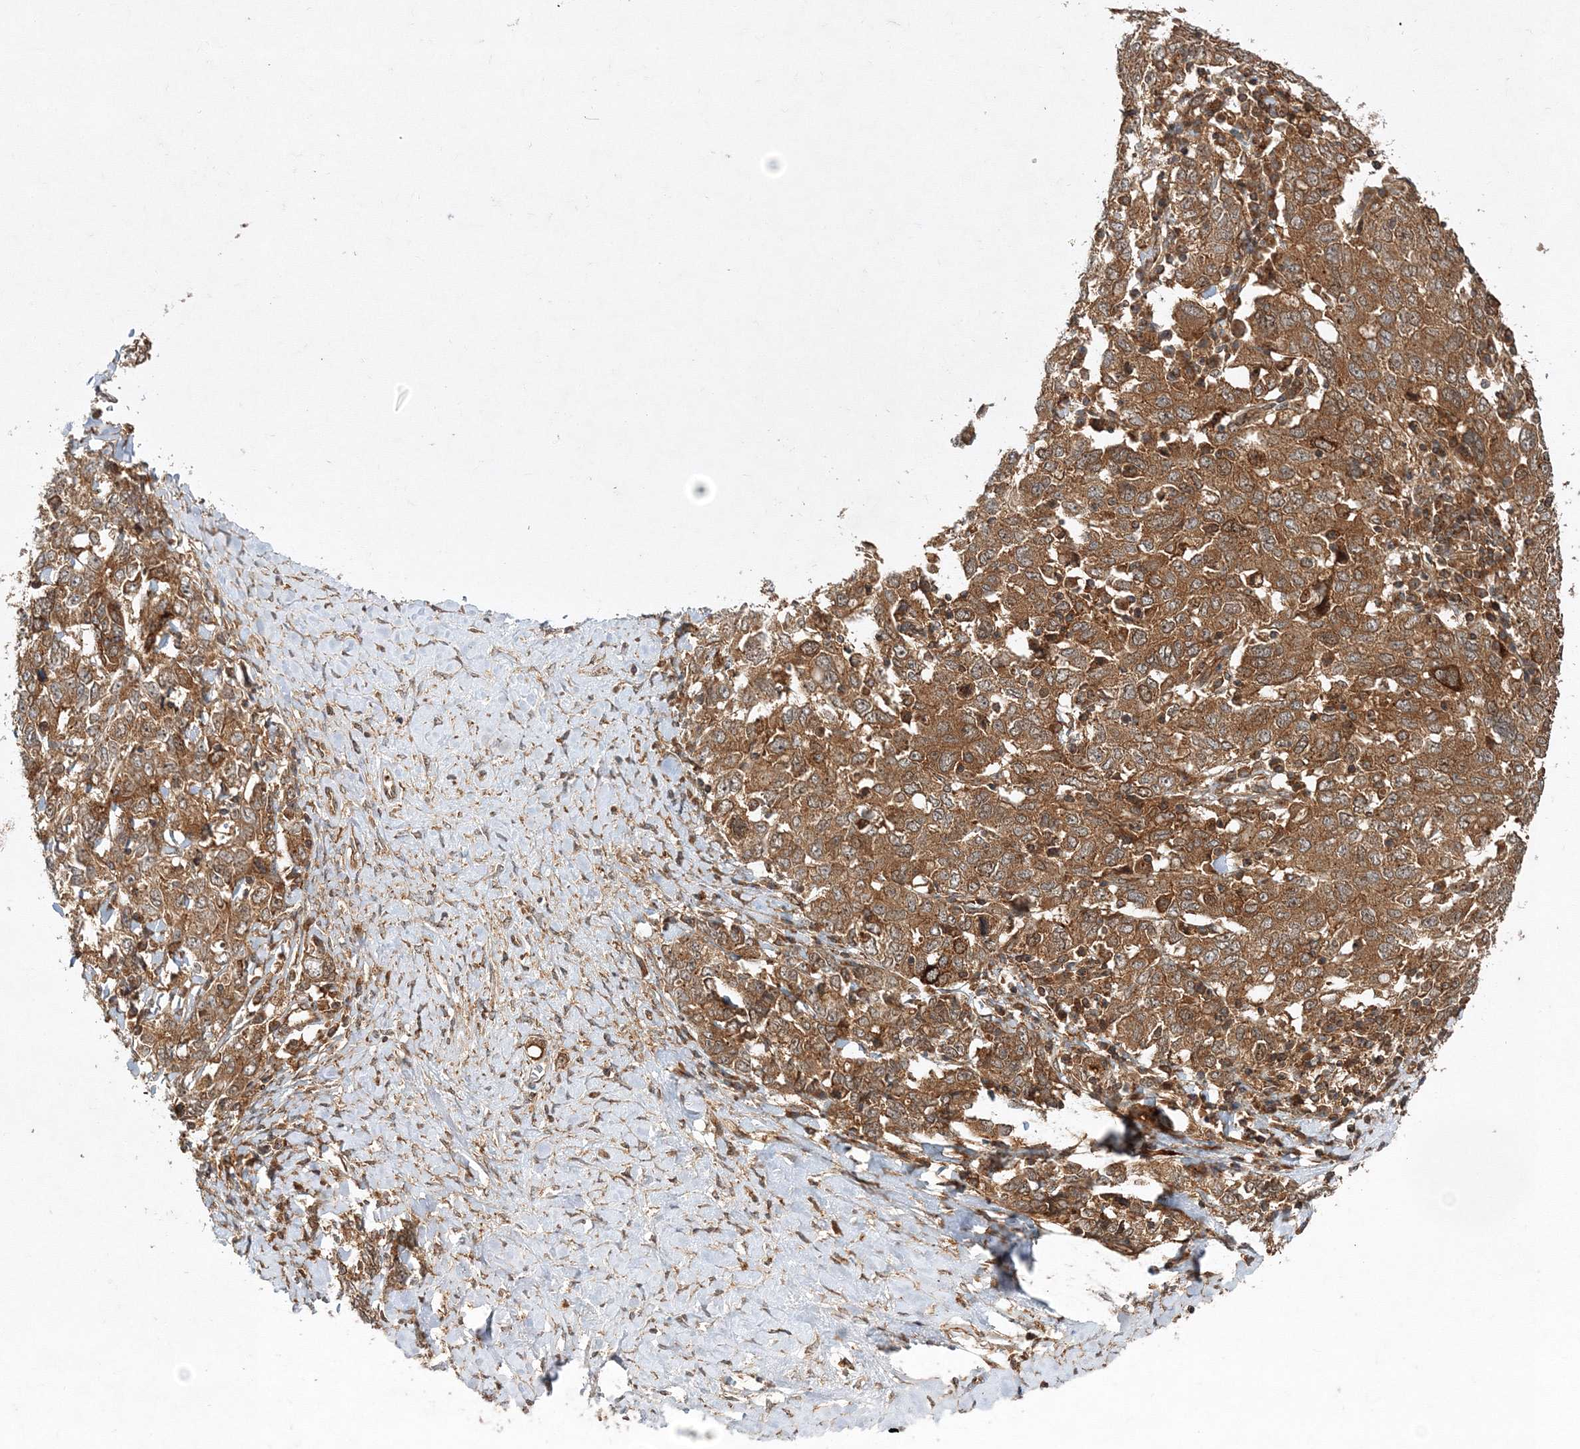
{"staining": {"intensity": "moderate", "quantity": ">75%", "location": "cytoplasmic/membranous"}, "tissue": "ovarian cancer", "cell_type": "Tumor cells", "image_type": "cancer", "snomed": [{"axis": "morphology", "description": "Carcinoma, endometroid"}, {"axis": "topography", "description": "Ovary"}], "caption": "Ovarian cancer was stained to show a protein in brown. There is medium levels of moderate cytoplasmic/membranous staining in about >75% of tumor cells.", "gene": "WDR37", "patient": {"sex": "female", "age": 62}}